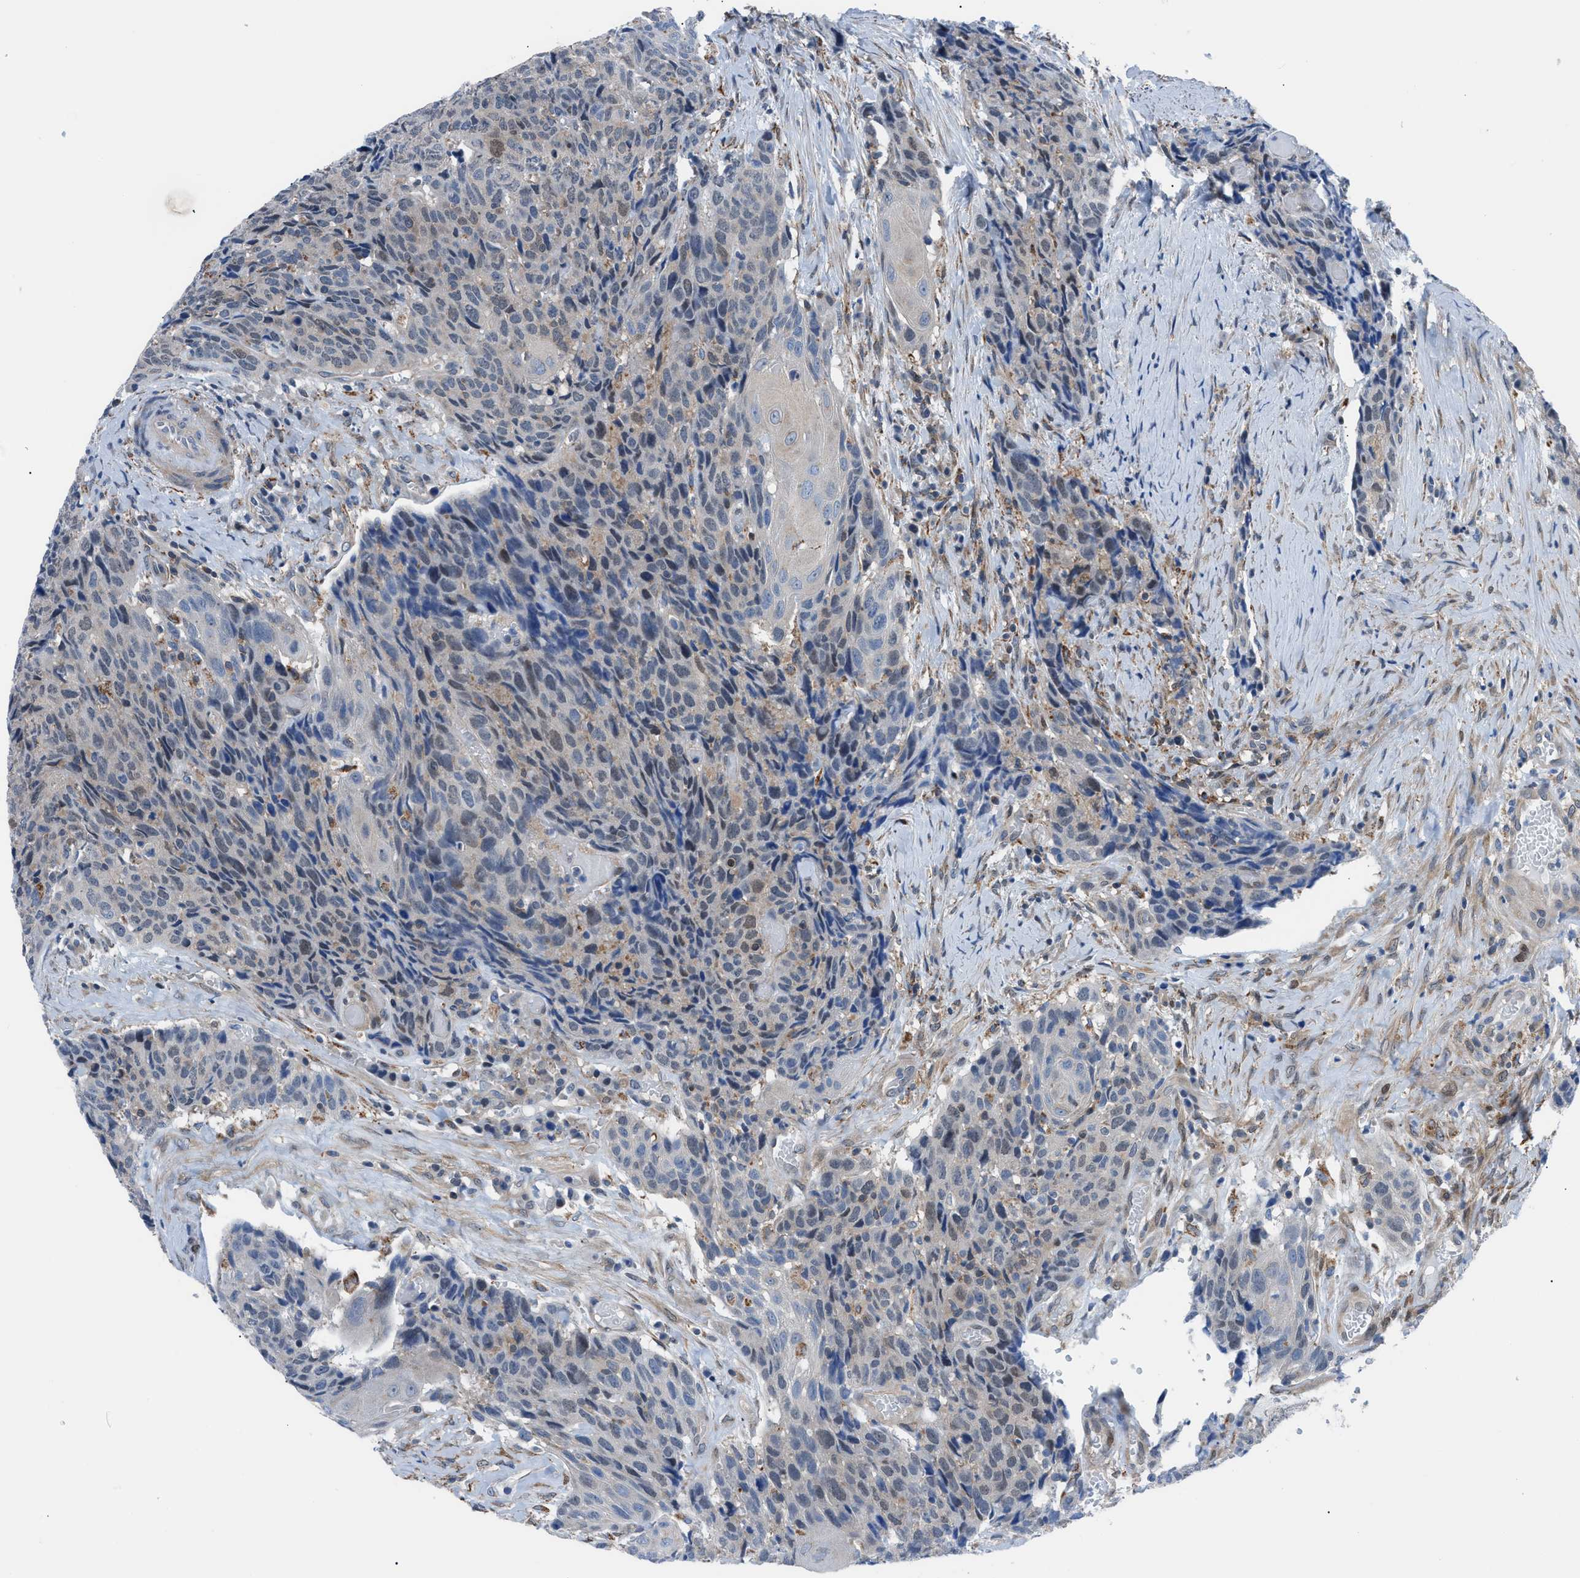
{"staining": {"intensity": "weak", "quantity": "25%-75%", "location": "cytoplasmic/membranous,nuclear"}, "tissue": "head and neck cancer", "cell_type": "Tumor cells", "image_type": "cancer", "snomed": [{"axis": "morphology", "description": "Squamous cell carcinoma, NOS"}, {"axis": "topography", "description": "Head-Neck"}], "caption": "The image shows immunohistochemical staining of head and neck cancer. There is weak cytoplasmic/membranous and nuclear staining is identified in approximately 25%-75% of tumor cells. The staining was performed using DAB (3,3'-diaminobenzidine), with brown indicating positive protein expression. Nuclei are stained blue with hematoxylin.", "gene": "TMEM45B", "patient": {"sex": "male", "age": 66}}